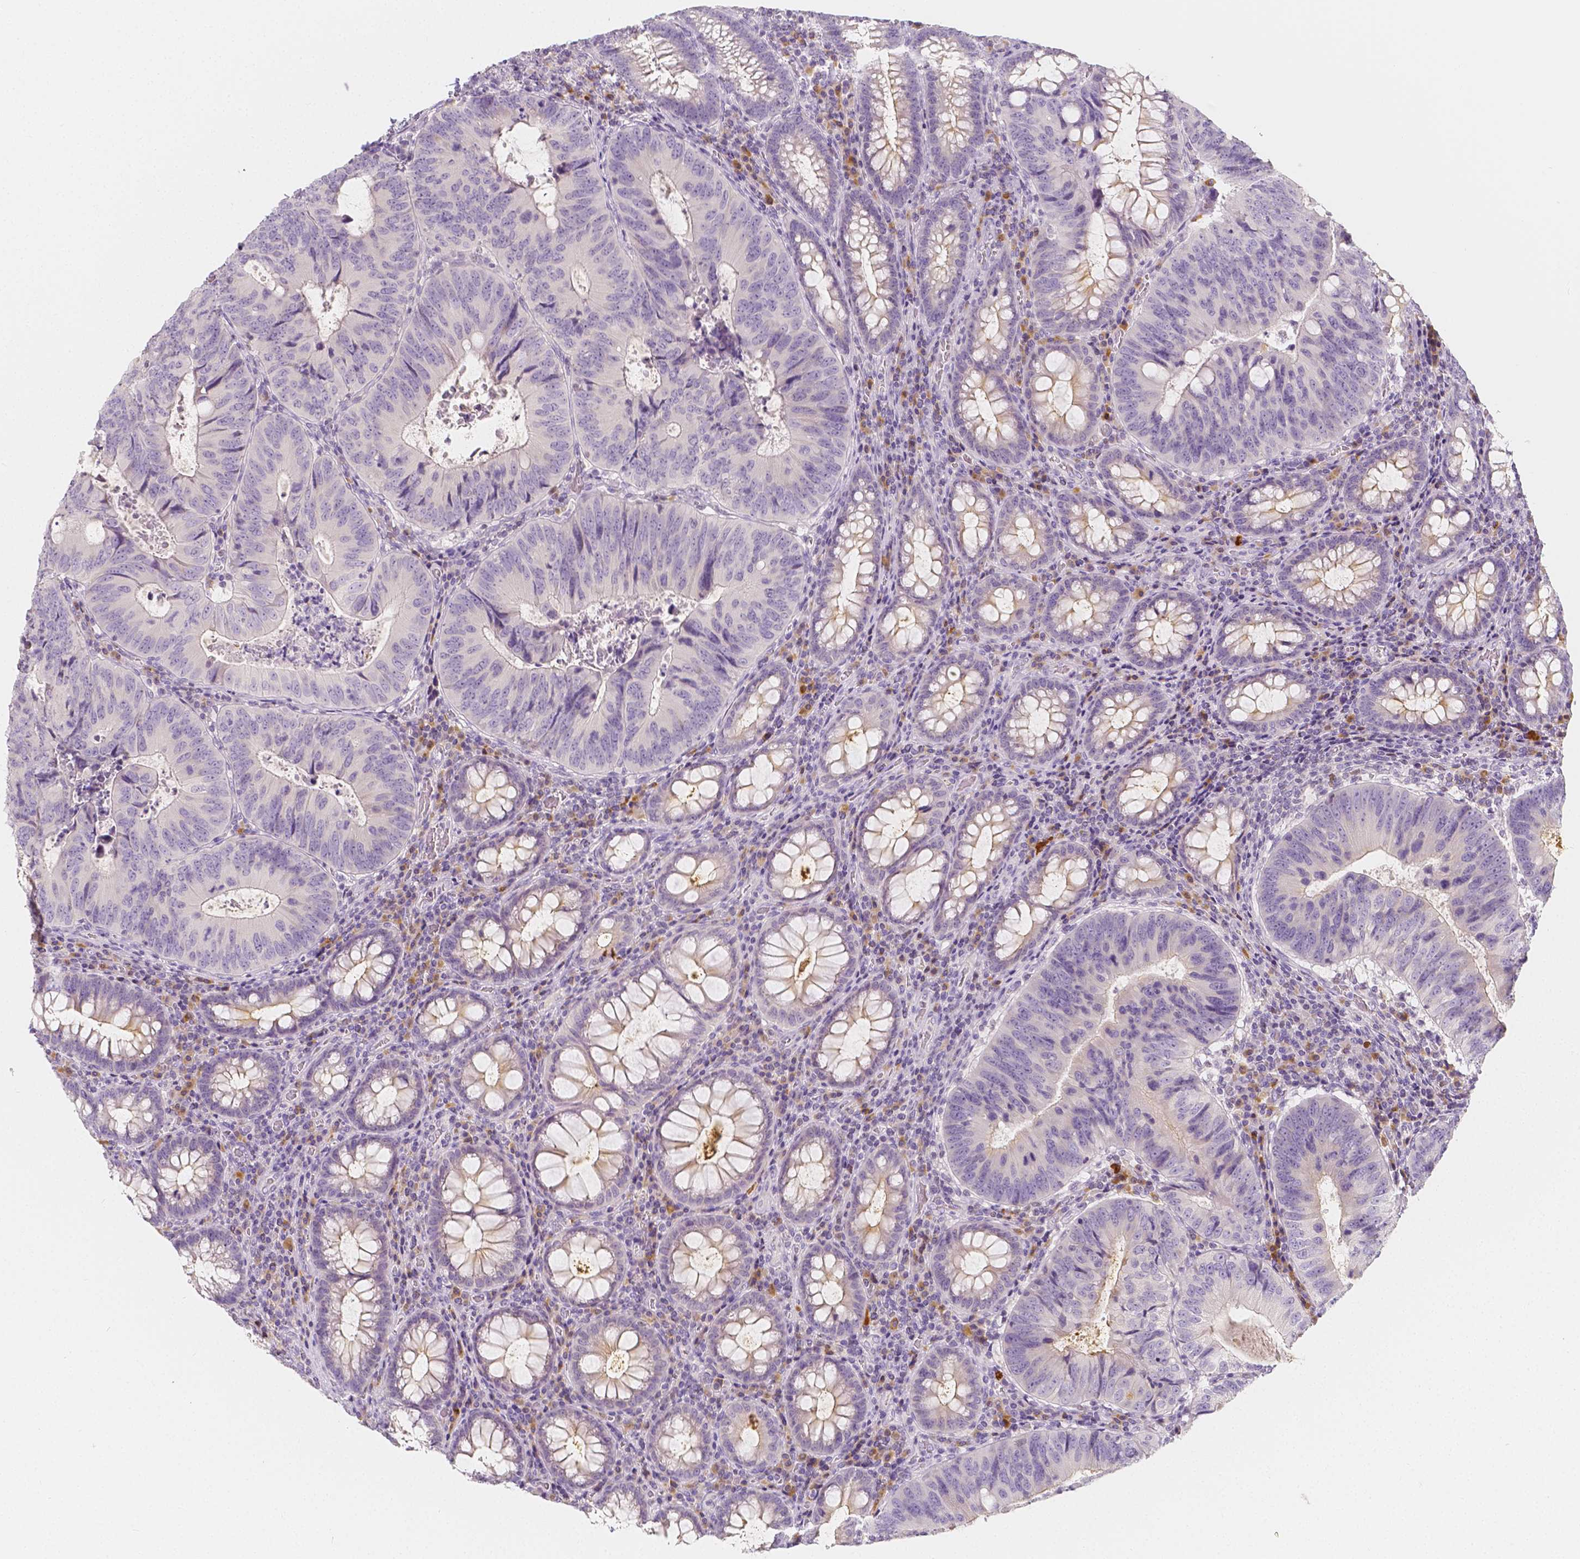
{"staining": {"intensity": "negative", "quantity": "none", "location": "none"}, "tissue": "colorectal cancer", "cell_type": "Tumor cells", "image_type": "cancer", "snomed": [{"axis": "morphology", "description": "Adenocarcinoma, NOS"}, {"axis": "topography", "description": "Colon"}], "caption": "This micrograph is of adenocarcinoma (colorectal) stained with immunohistochemistry (IHC) to label a protein in brown with the nuclei are counter-stained blue. There is no expression in tumor cells.", "gene": "BATF", "patient": {"sex": "male", "age": 67}}